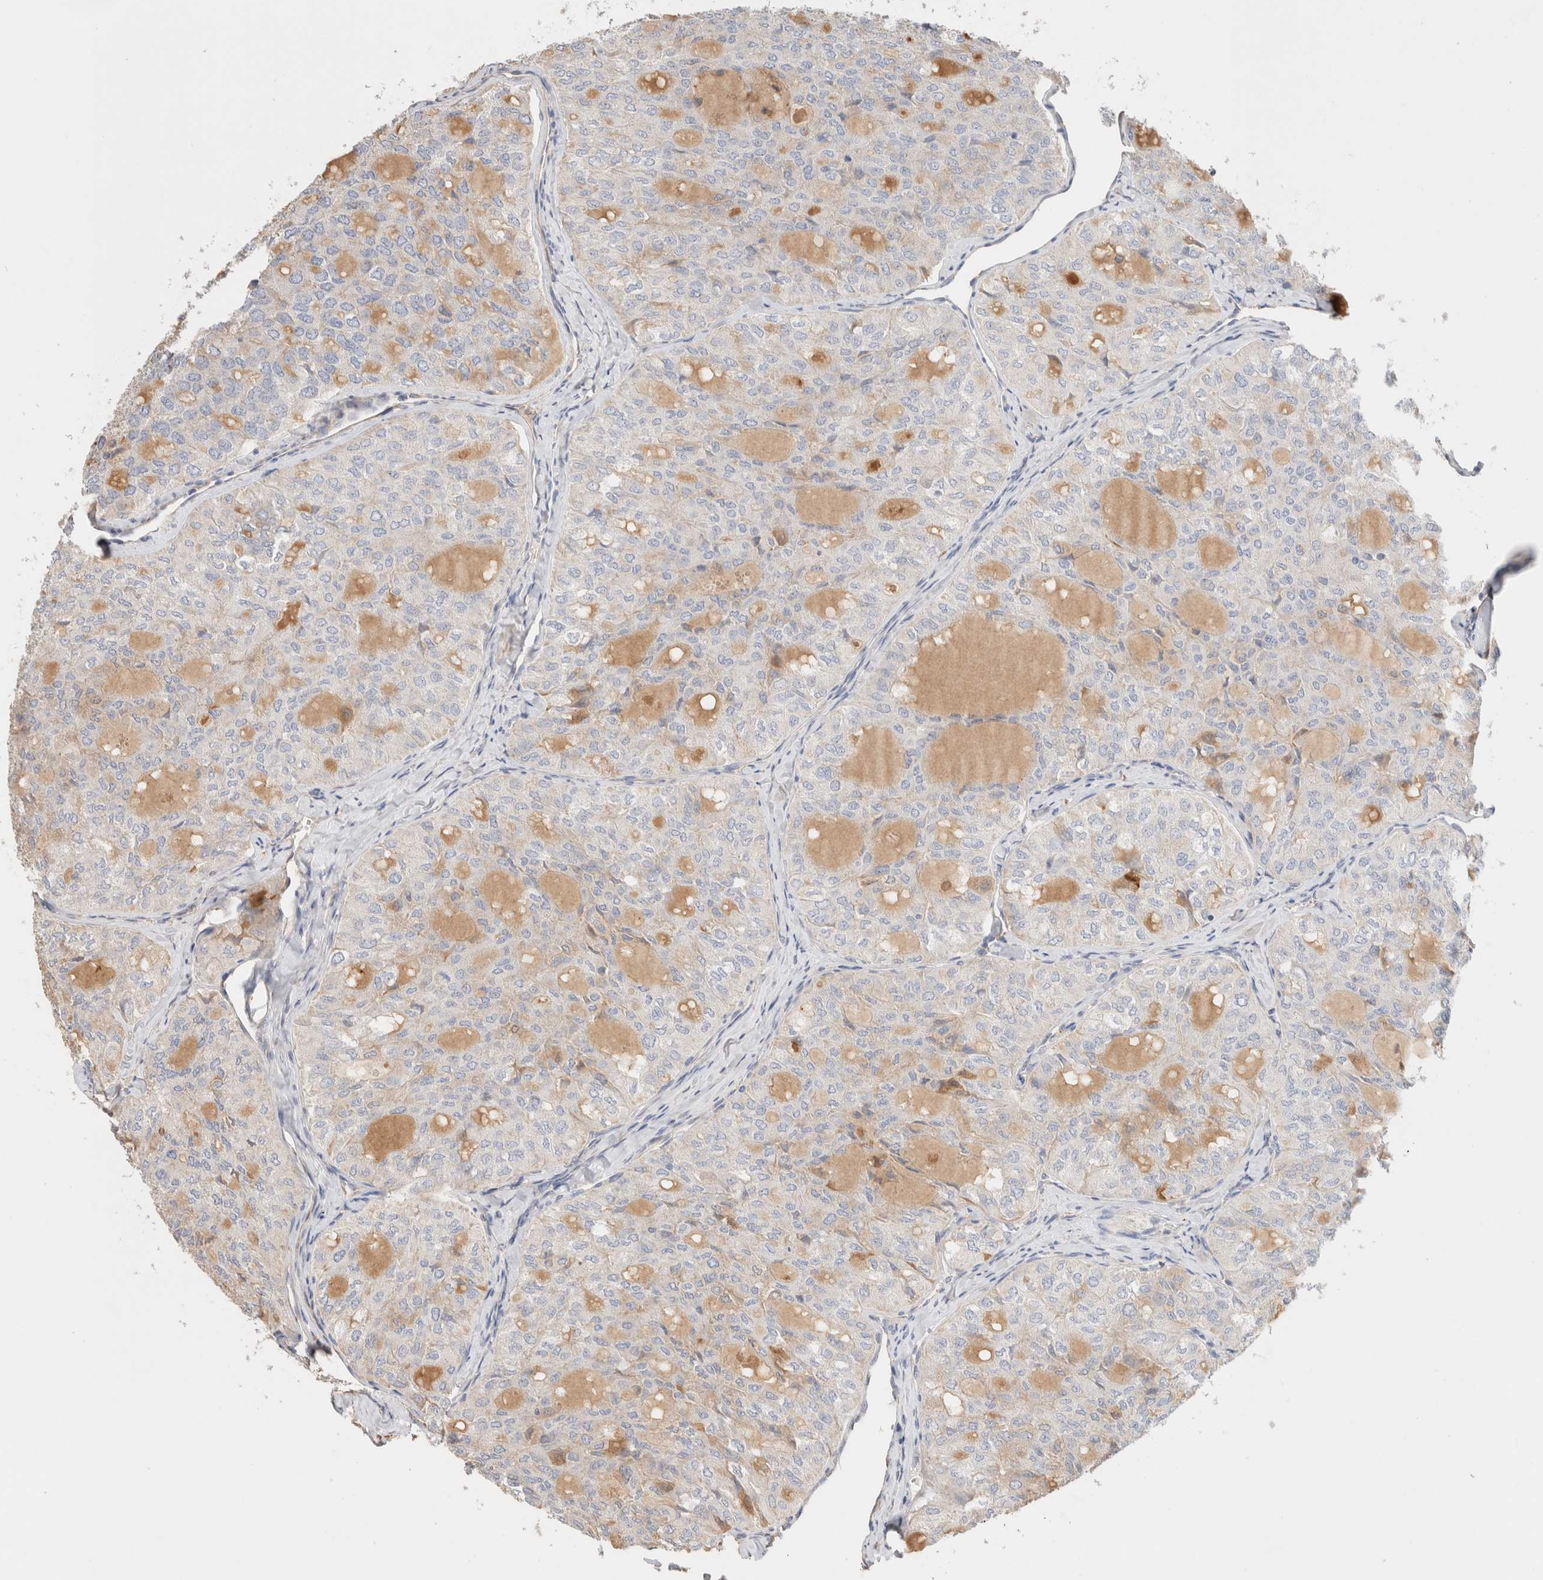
{"staining": {"intensity": "negative", "quantity": "none", "location": "none"}, "tissue": "thyroid cancer", "cell_type": "Tumor cells", "image_type": "cancer", "snomed": [{"axis": "morphology", "description": "Follicular adenoma carcinoma, NOS"}, {"axis": "topography", "description": "Thyroid gland"}], "caption": "Immunohistochemistry histopathology image of human thyroid cancer stained for a protein (brown), which demonstrates no expression in tumor cells.", "gene": "PROS1", "patient": {"sex": "male", "age": 75}}